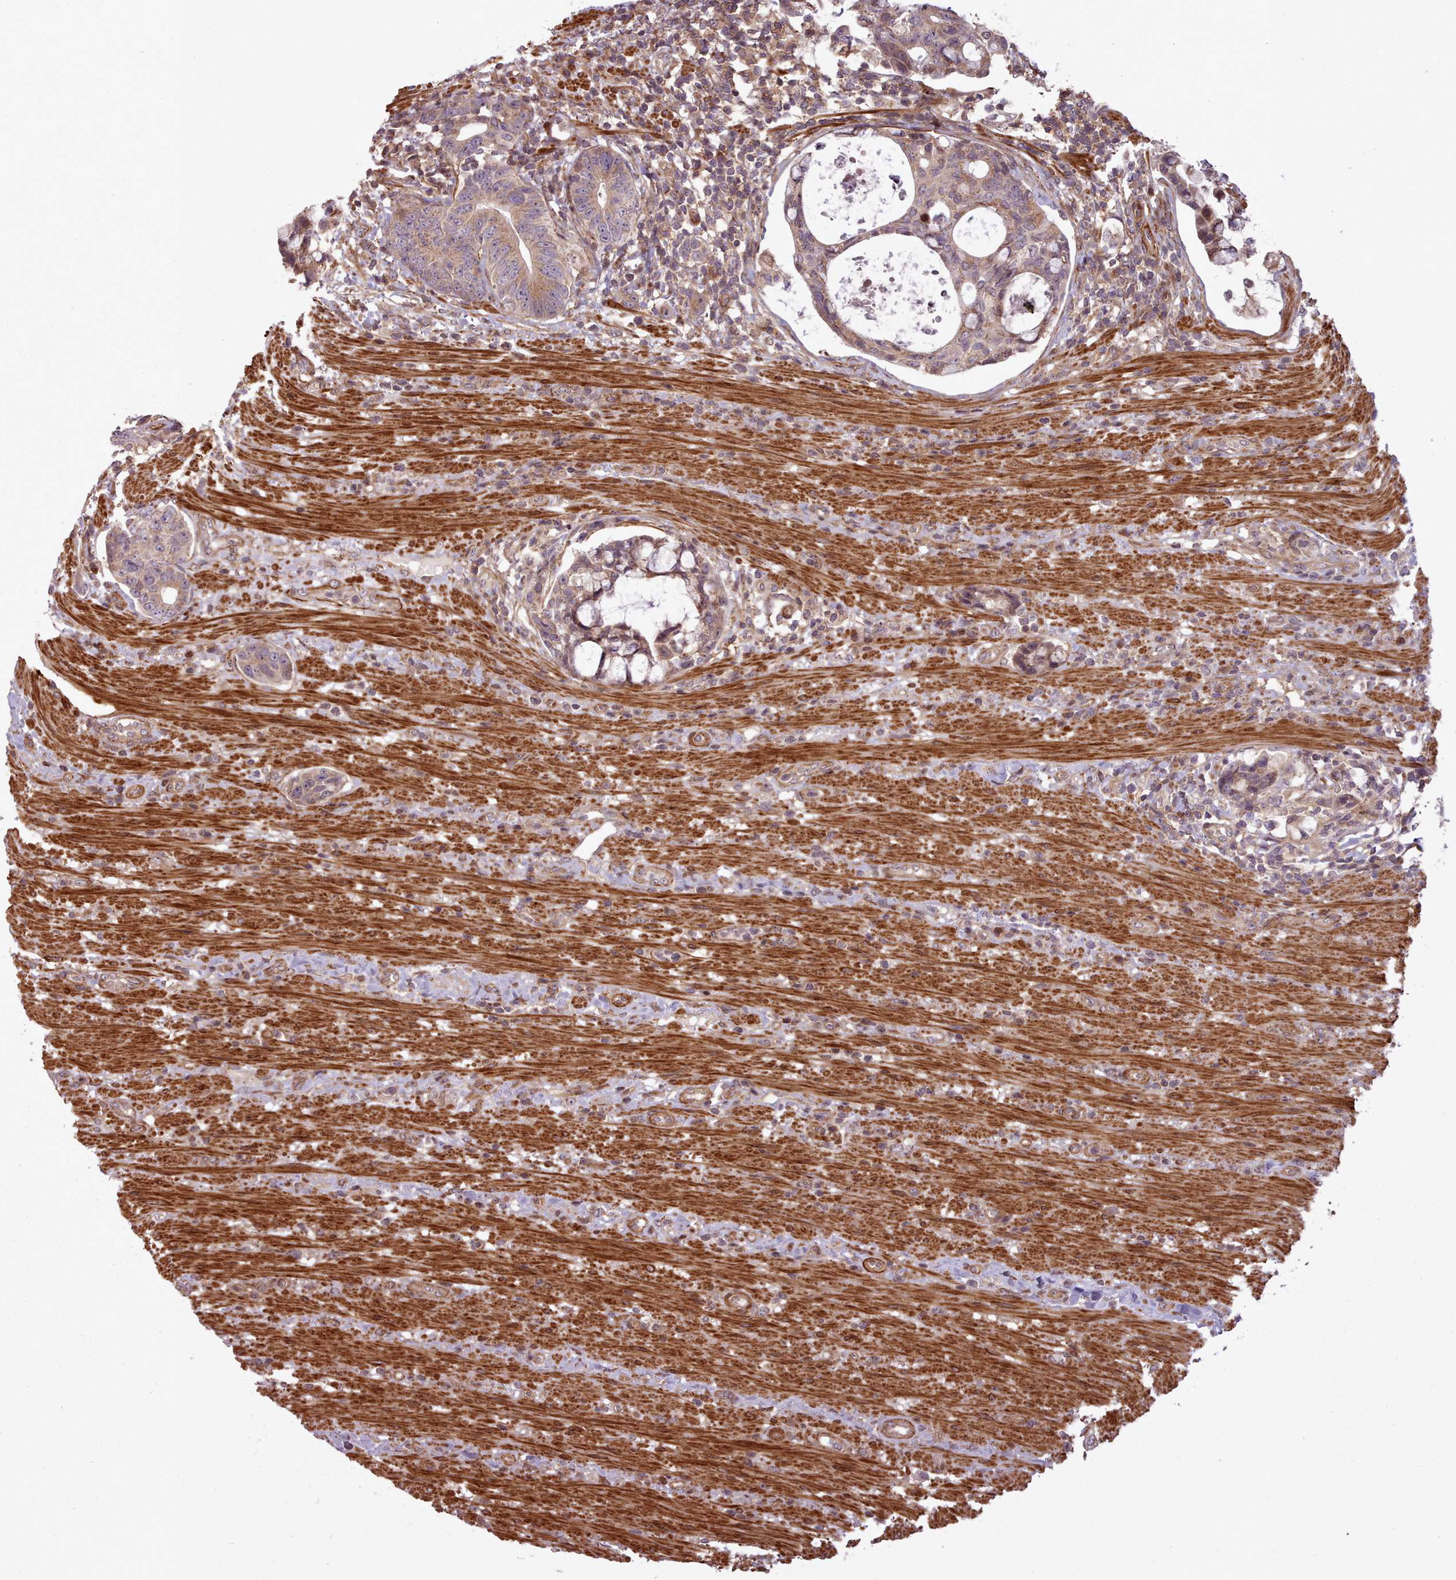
{"staining": {"intensity": "weak", "quantity": "<25%", "location": "cytoplasmic/membranous"}, "tissue": "colorectal cancer", "cell_type": "Tumor cells", "image_type": "cancer", "snomed": [{"axis": "morphology", "description": "Adenocarcinoma, NOS"}, {"axis": "topography", "description": "Colon"}], "caption": "An image of colorectal cancer stained for a protein reveals no brown staining in tumor cells.", "gene": "NLRP7", "patient": {"sex": "female", "age": 82}}